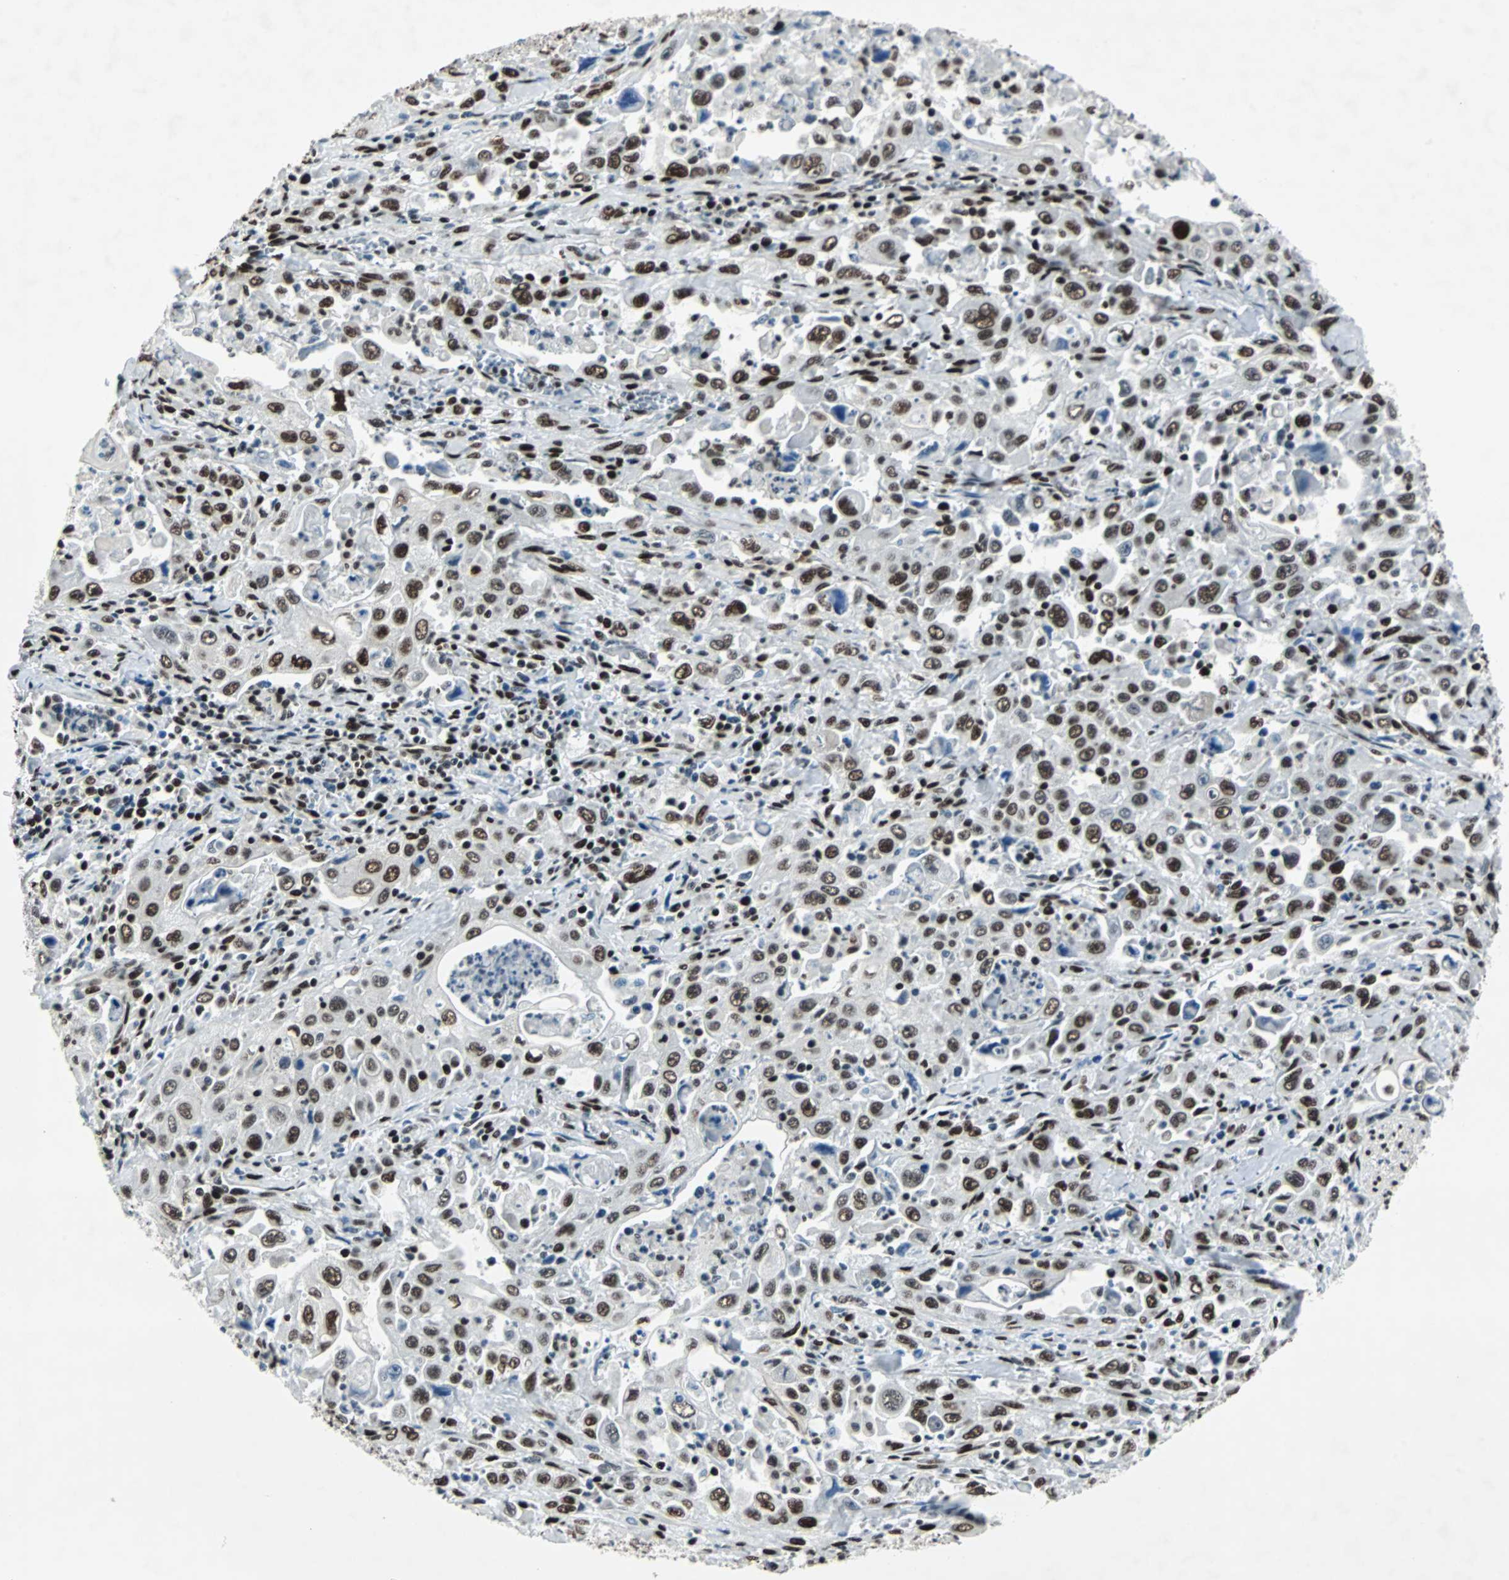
{"staining": {"intensity": "strong", "quantity": ">75%", "location": "nuclear"}, "tissue": "pancreatic cancer", "cell_type": "Tumor cells", "image_type": "cancer", "snomed": [{"axis": "morphology", "description": "Adenocarcinoma, NOS"}, {"axis": "topography", "description": "Pancreas"}], "caption": "DAB immunohistochemical staining of human pancreatic cancer (adenocarcinoma) exhibits strong nuclear protein expression in approximately >75% of tumor cells.", "gene": "MEF2D", "patient": {"sex": "male", "age": 70}}